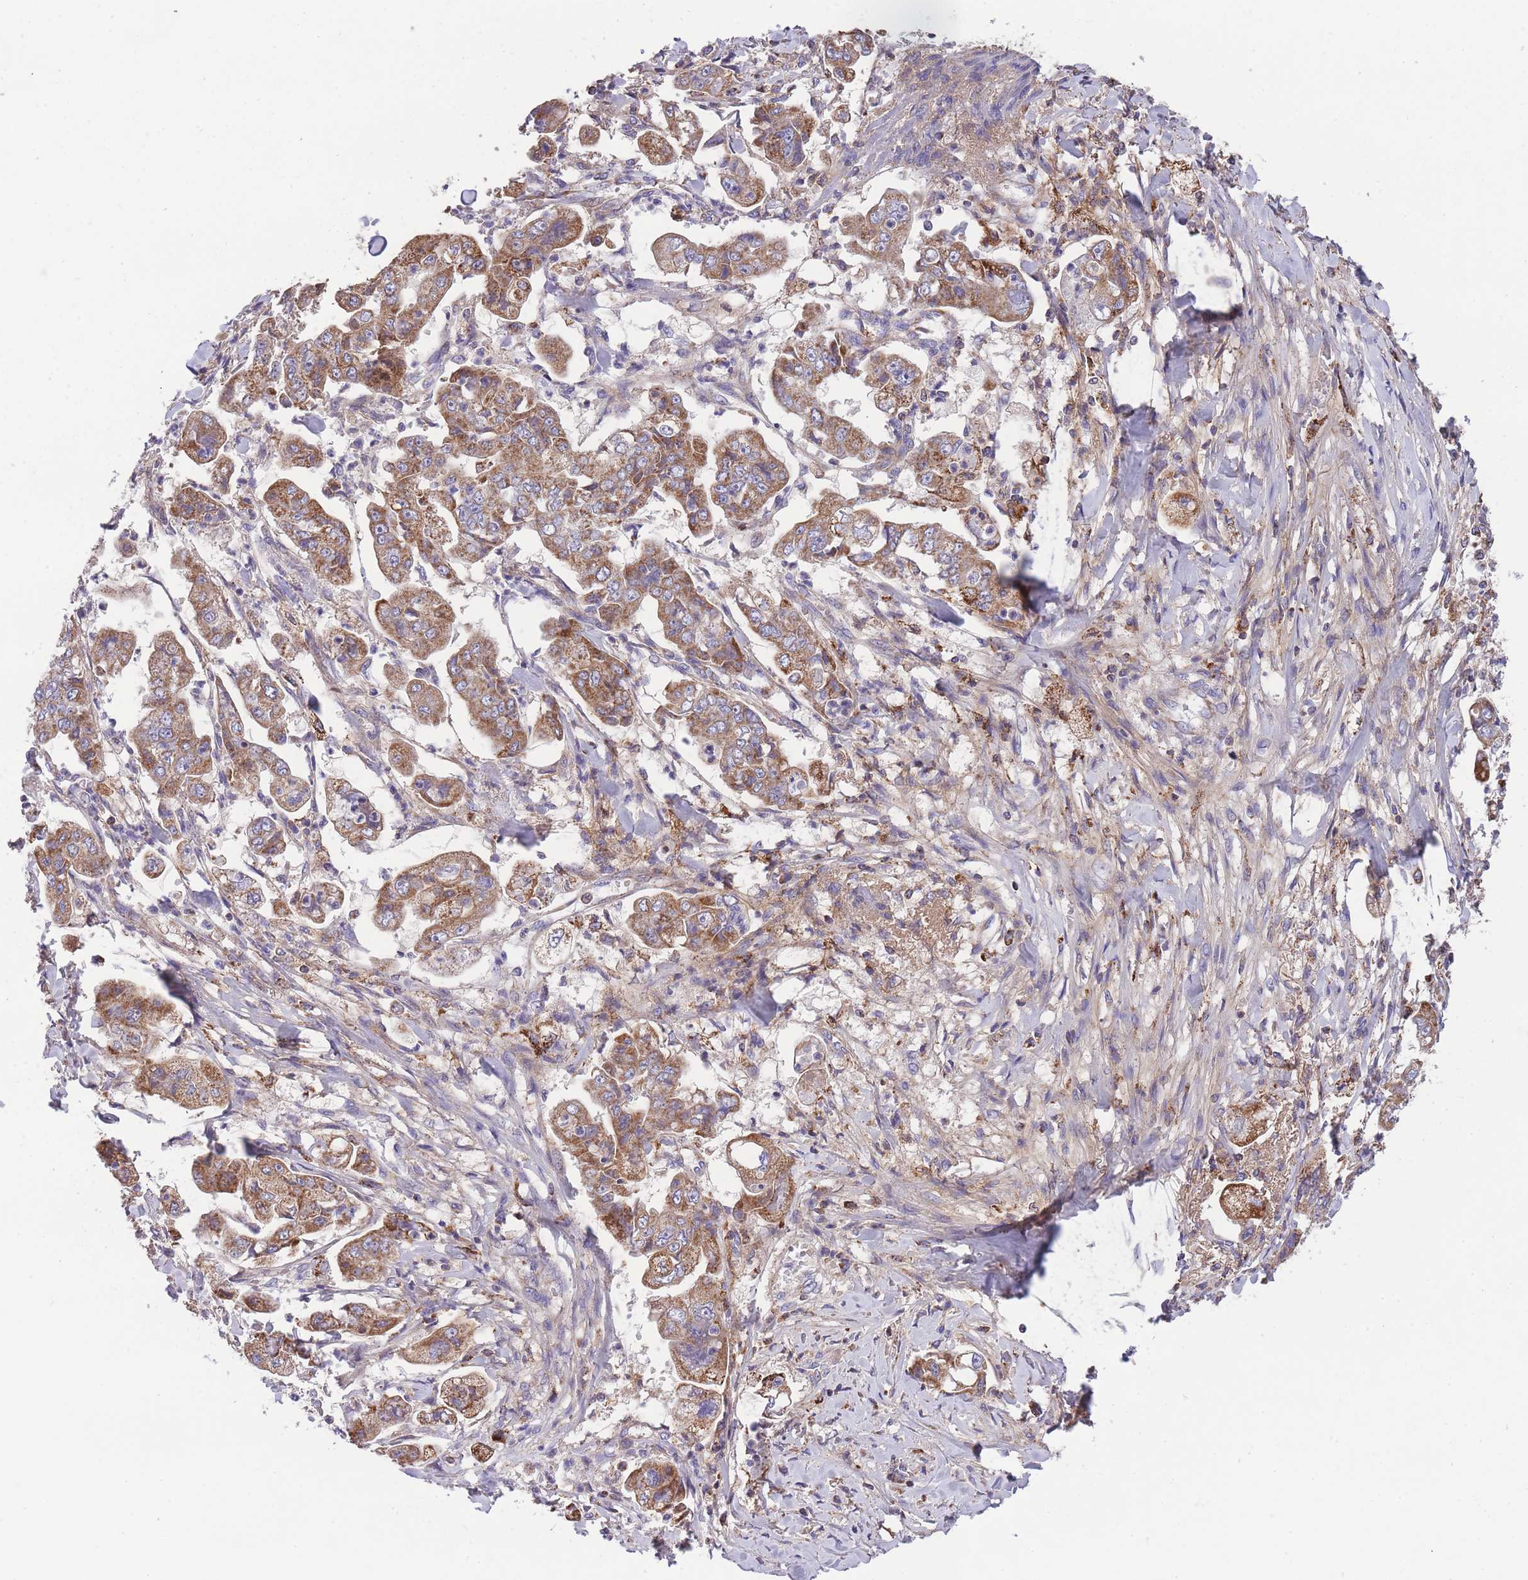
{"staining": {"intensity": "moderate", "quantity": ">75%", "location": "cytoplasmic/membranous"}, "tissue": "stomach cancer", "cell_type": "Tumor cells", "image_type": "cancer", "snomed": [{"axis": "morphology", "description": "Adenocarcinoma, NOS"}, {"axis": "topography", "description": "Stomach"}], "caption": "Human stomach cancer stained for a protein (brown) demonstrates moderate cytoplasmic/membranous positive positivity in about >75% of tumor cells.", "gene": "ST3GAL3", "patient": {"sex": "male", "age": 62}}